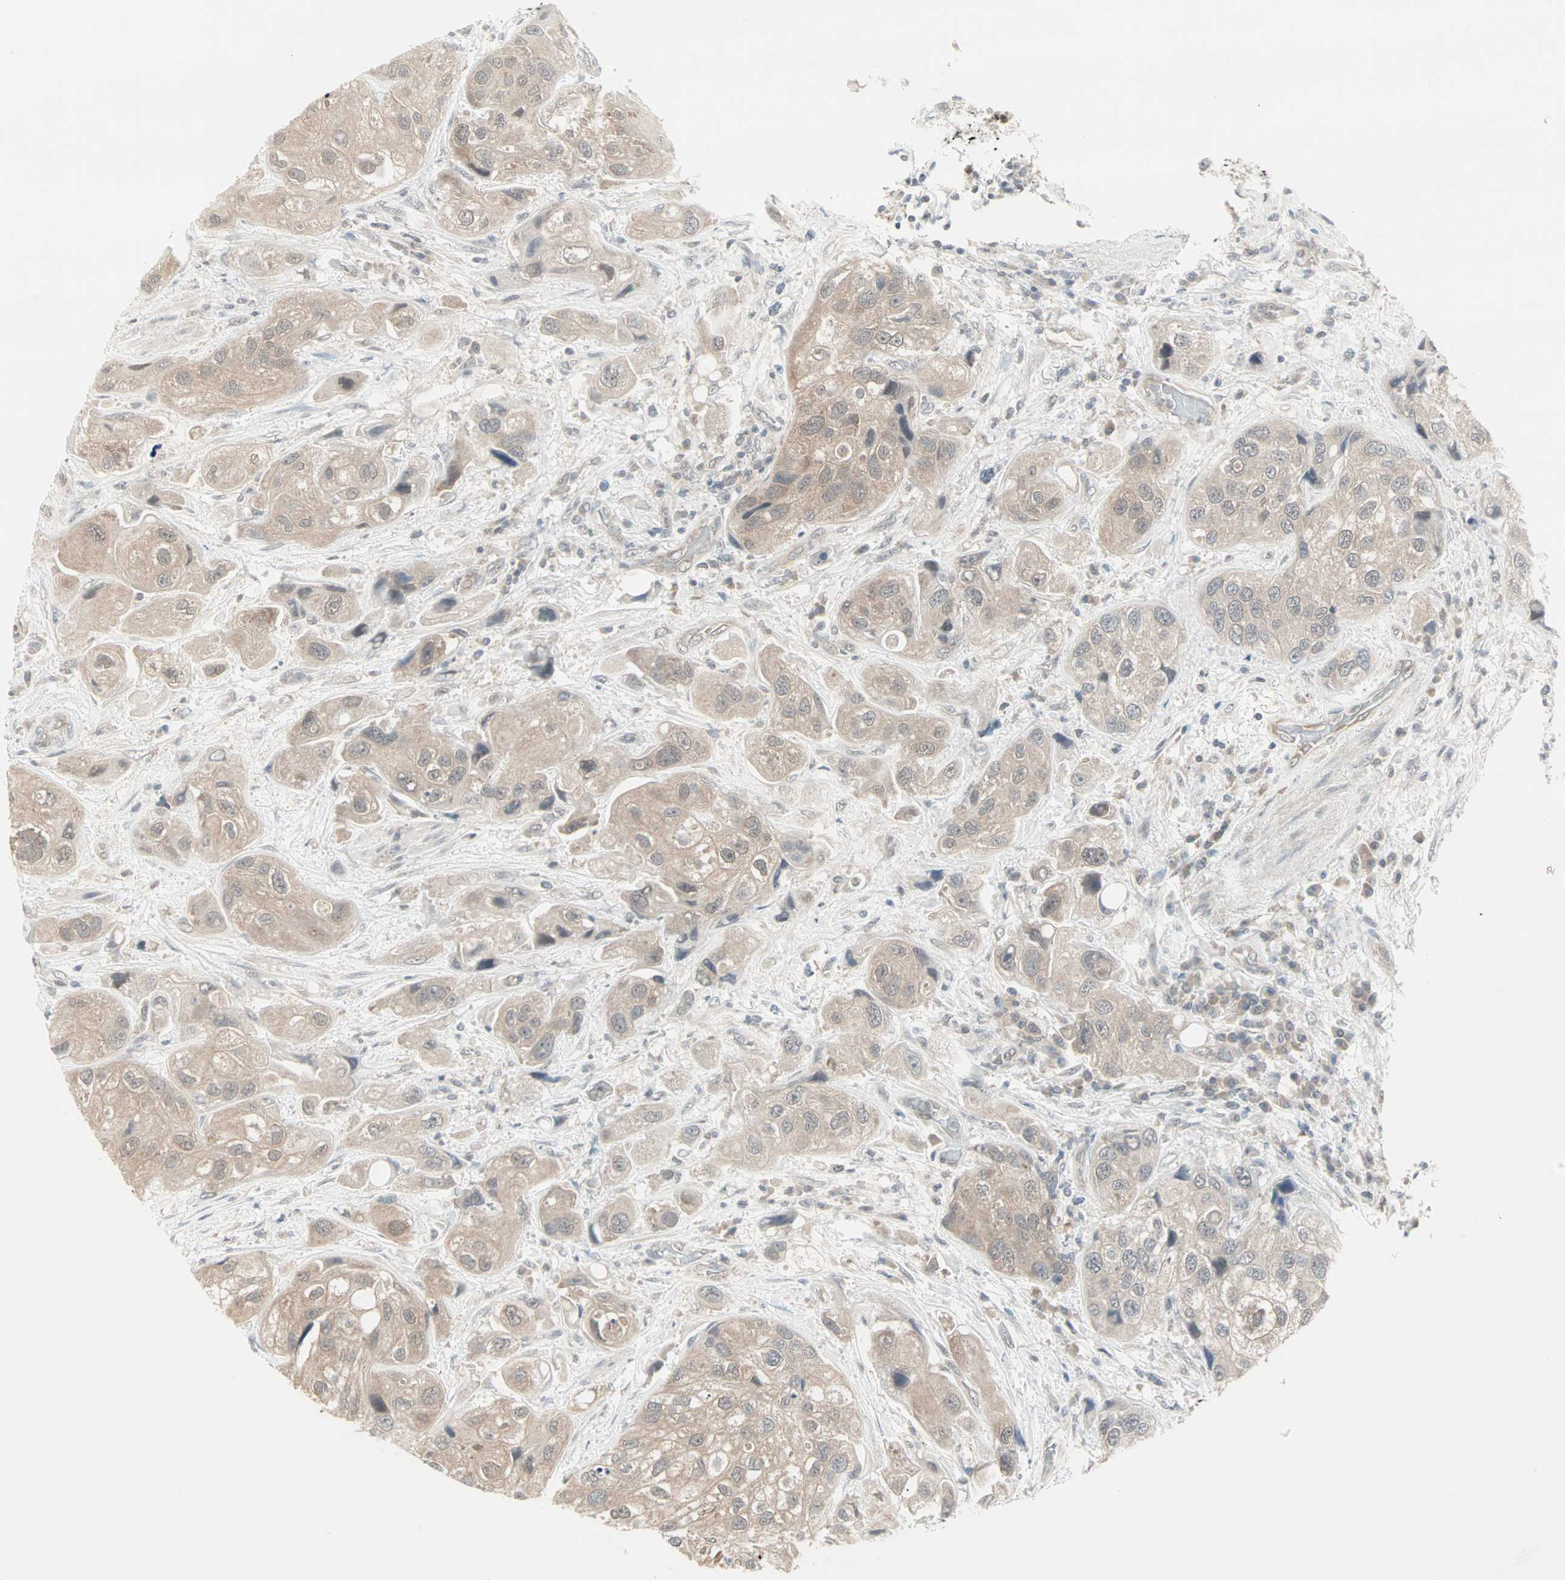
{"staining": {"intensity": "weak", "quantity": ">75%", "location": "cytoplasmic/membranous"}, "tissue": "urothelial cancer", "cell_type": "Tumor cells", "image_type": "cancer", "snomed": [{"axis": "morphology", "description": "Urothelial carcinoma, High grade"}, {"axis": "topography", "description": "Urinary bladder"}], "caption": "Brown immunohistochemical staining in urothelial cancer displays weak cytoplasmic/membranous positivity in approximately >75% of tumor cells. (DAB = brown stain, brightfield microscopy at high magnification).", "gene": "PTPA", "patient": {"sex": "female", "age": 64}}